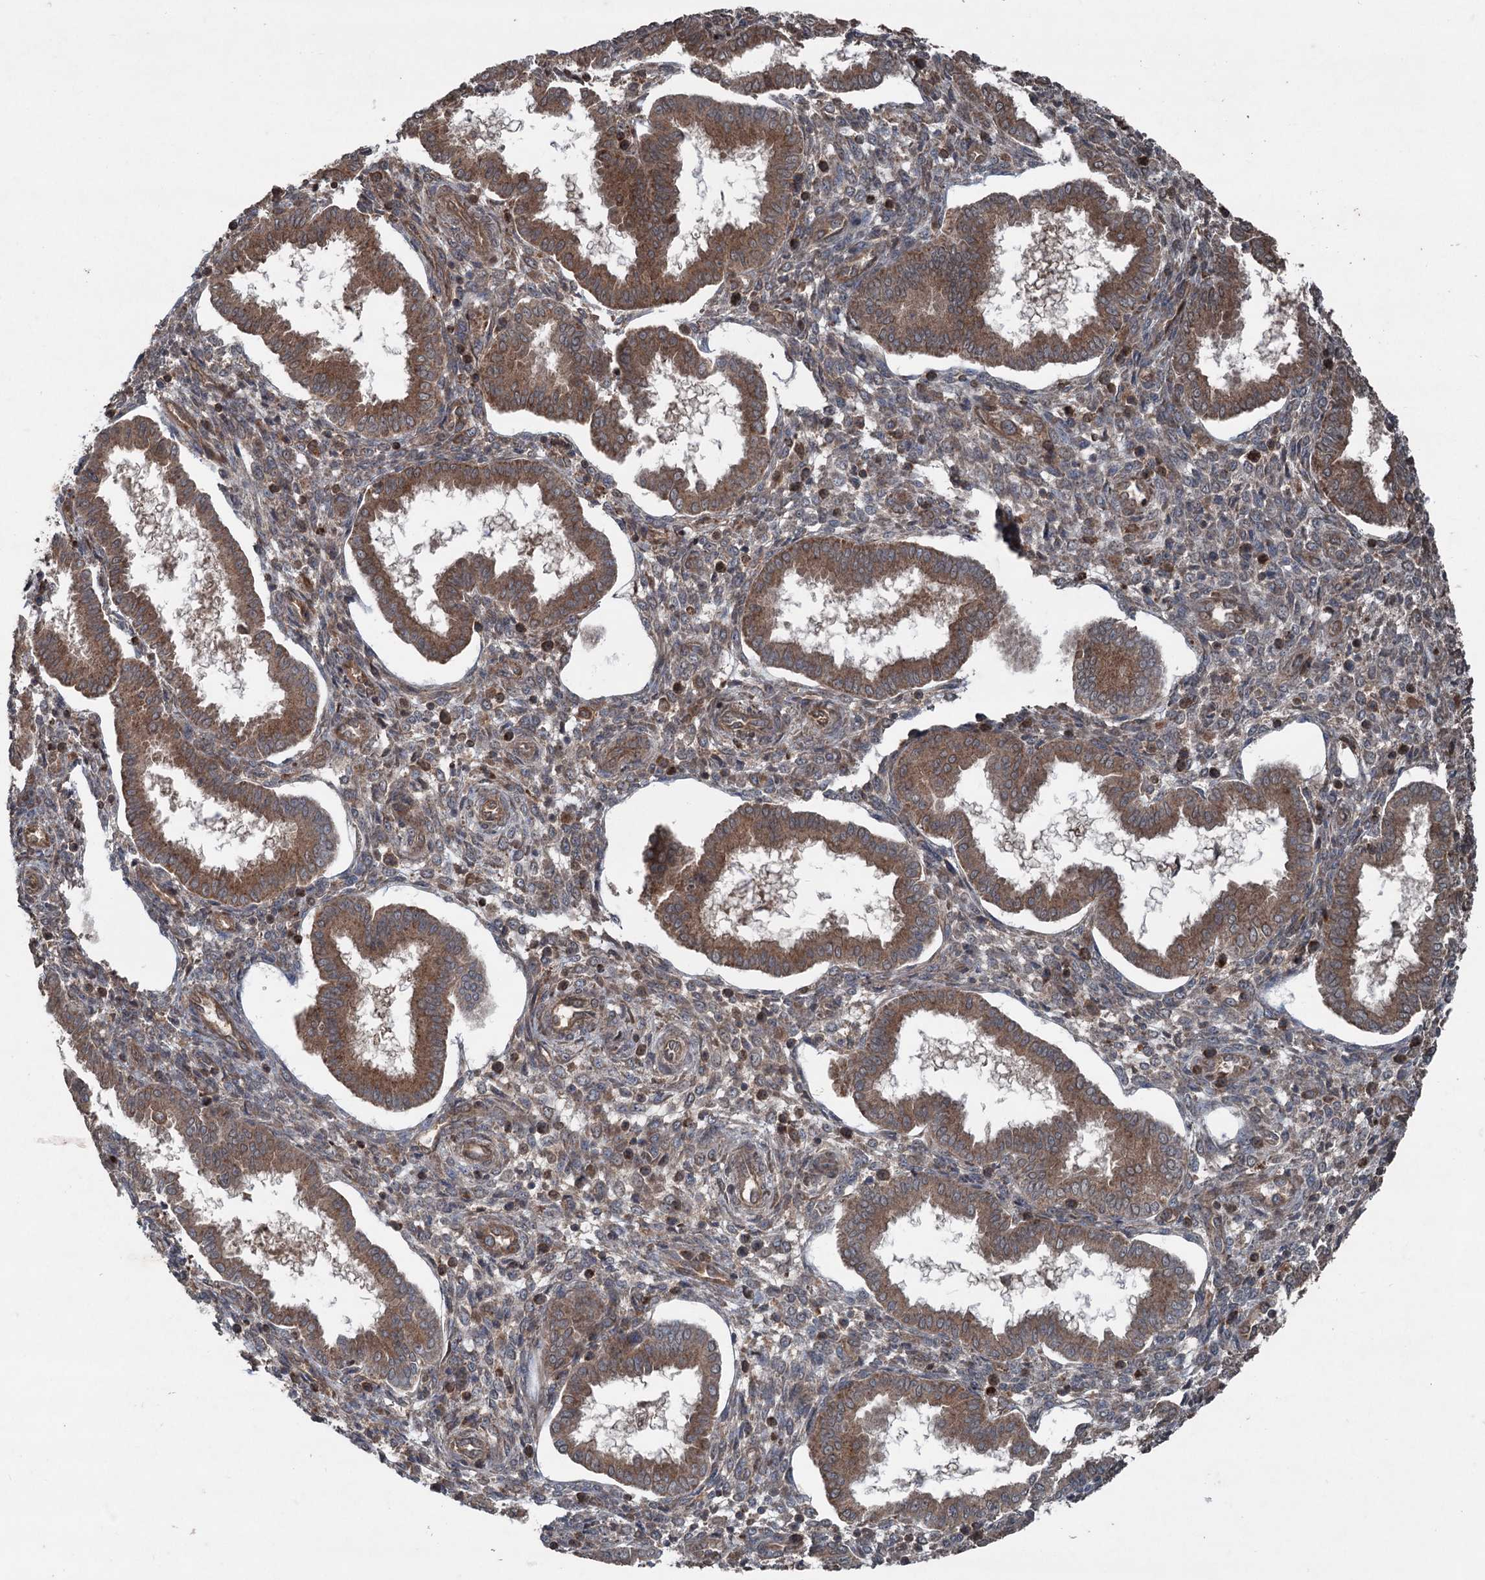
{"staining": {"intensity": "moderate", "quantity": "<25%", "location": "cytoplasmic/membranous"}, "tissue": "endometrium", "cell_type": "Cells in endometrial stroma", "image_type": "normal", "snomed": [{"axis": "morphology", "description": "Normal tissue, NOS"}, {"axis": "topography", "description": "Endometrium"}], "caption": "Endometrium stained with immunohistochemistry (IHC) demonstrates moderate cytoplasmic/membranous expression in about <25% of cells in endometrial stroma. The staining is performed using DAB brown chromogen to label protein expression. The nuclei are counter-stained blue using hematoxylin.", "gene": "ALAS1", "patient": {"sex": "female", "age": 24}}